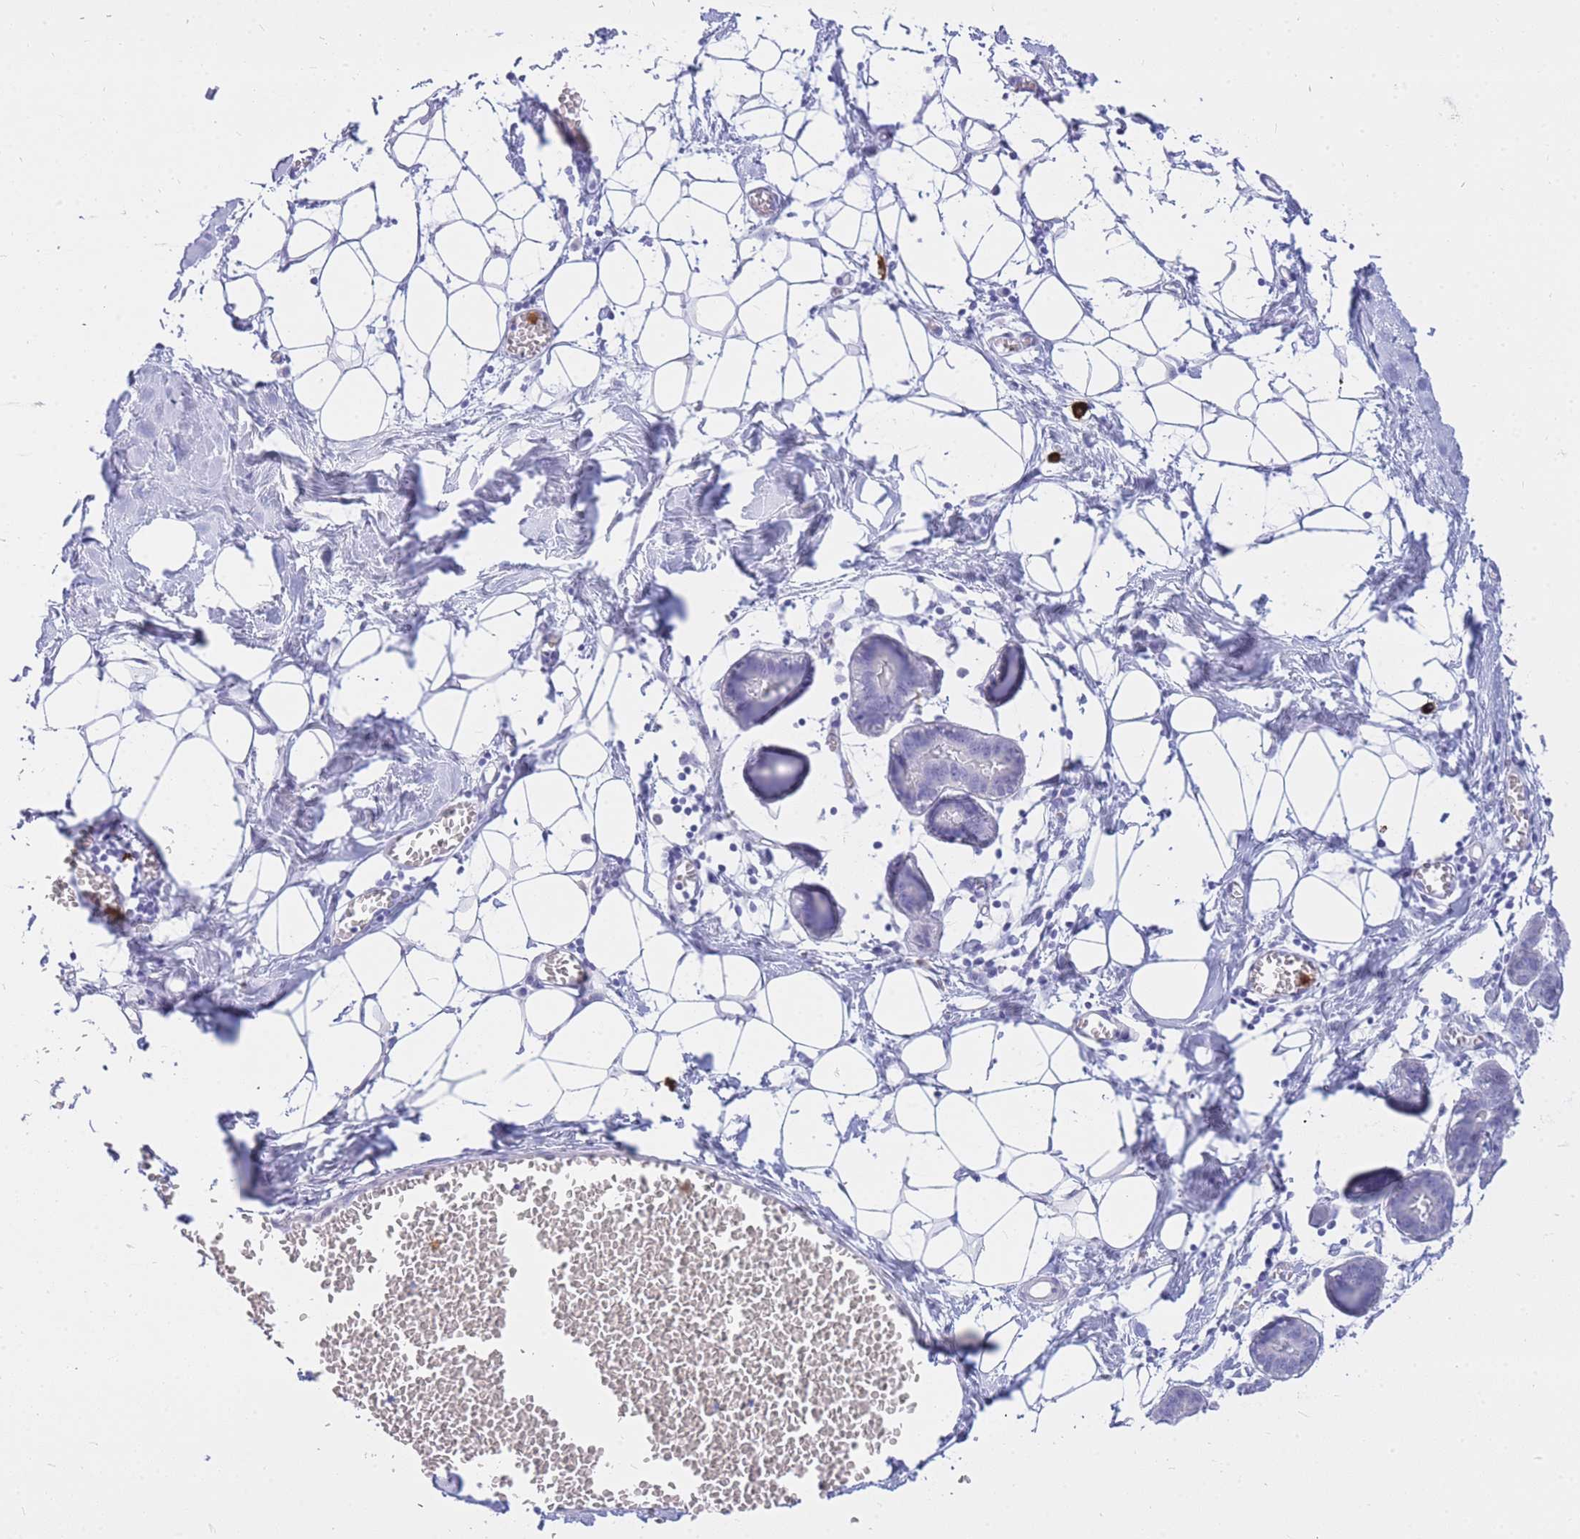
{"staining": {"intensity": "negative", "quantity": "none", "location": "none"}, "tissue": "breast", "cell_type": "Adipocytes", "image_type": "normal", "snomed": [{"axis": "morphology", "description": "Normal tissue, NOS"}, {"axis": "topography", "description": "Breast"}], "caption": "DAB immunohistochemical staining of normal human breast exhibits no significant staining in adipocytes.", "gene": "HERC1", "patient": {"sex": "female", "age": 27}}